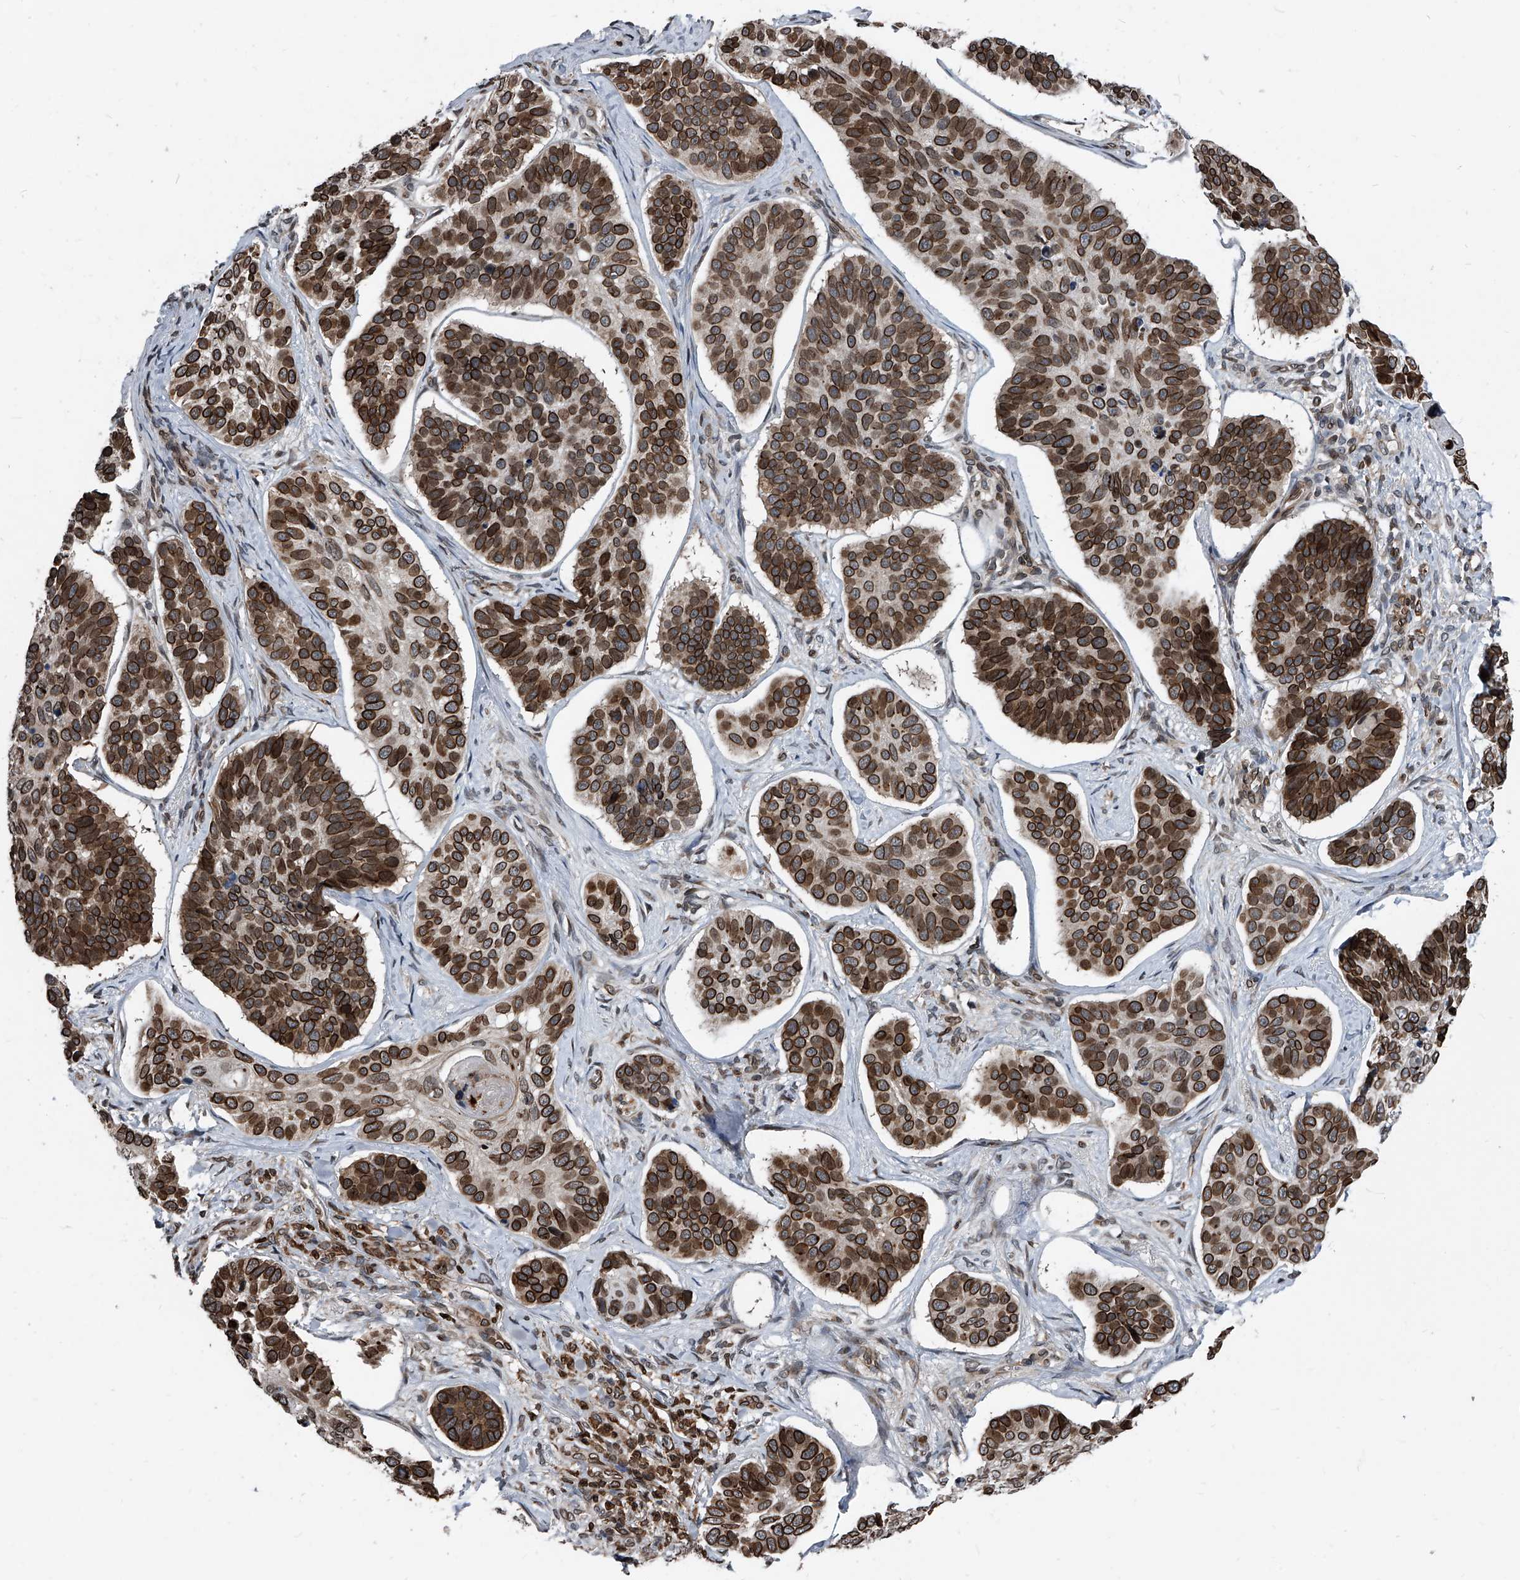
{"staining": {"intensity": "strong", "quantity": ">75%", "location": "cytoplasmic/membranous,nuclear"}, "tissue": "skin cancer", "cell_type": "Tumor cells", "image_type": "cancer", "snomed": [{"axis": "morphology", "description": "Basal cell carcinoma"}, {"axis": "topography", "description": "Skin"}], "caption": "Skin basal cell carcinoma was stained to show a protein in brown. There is high levels of strong cytoplasmic/membranous and nuclear expression in about >75% of tumor cells.", "gene": "PHF20", "patient": {"sex": "male", "age": 62}}